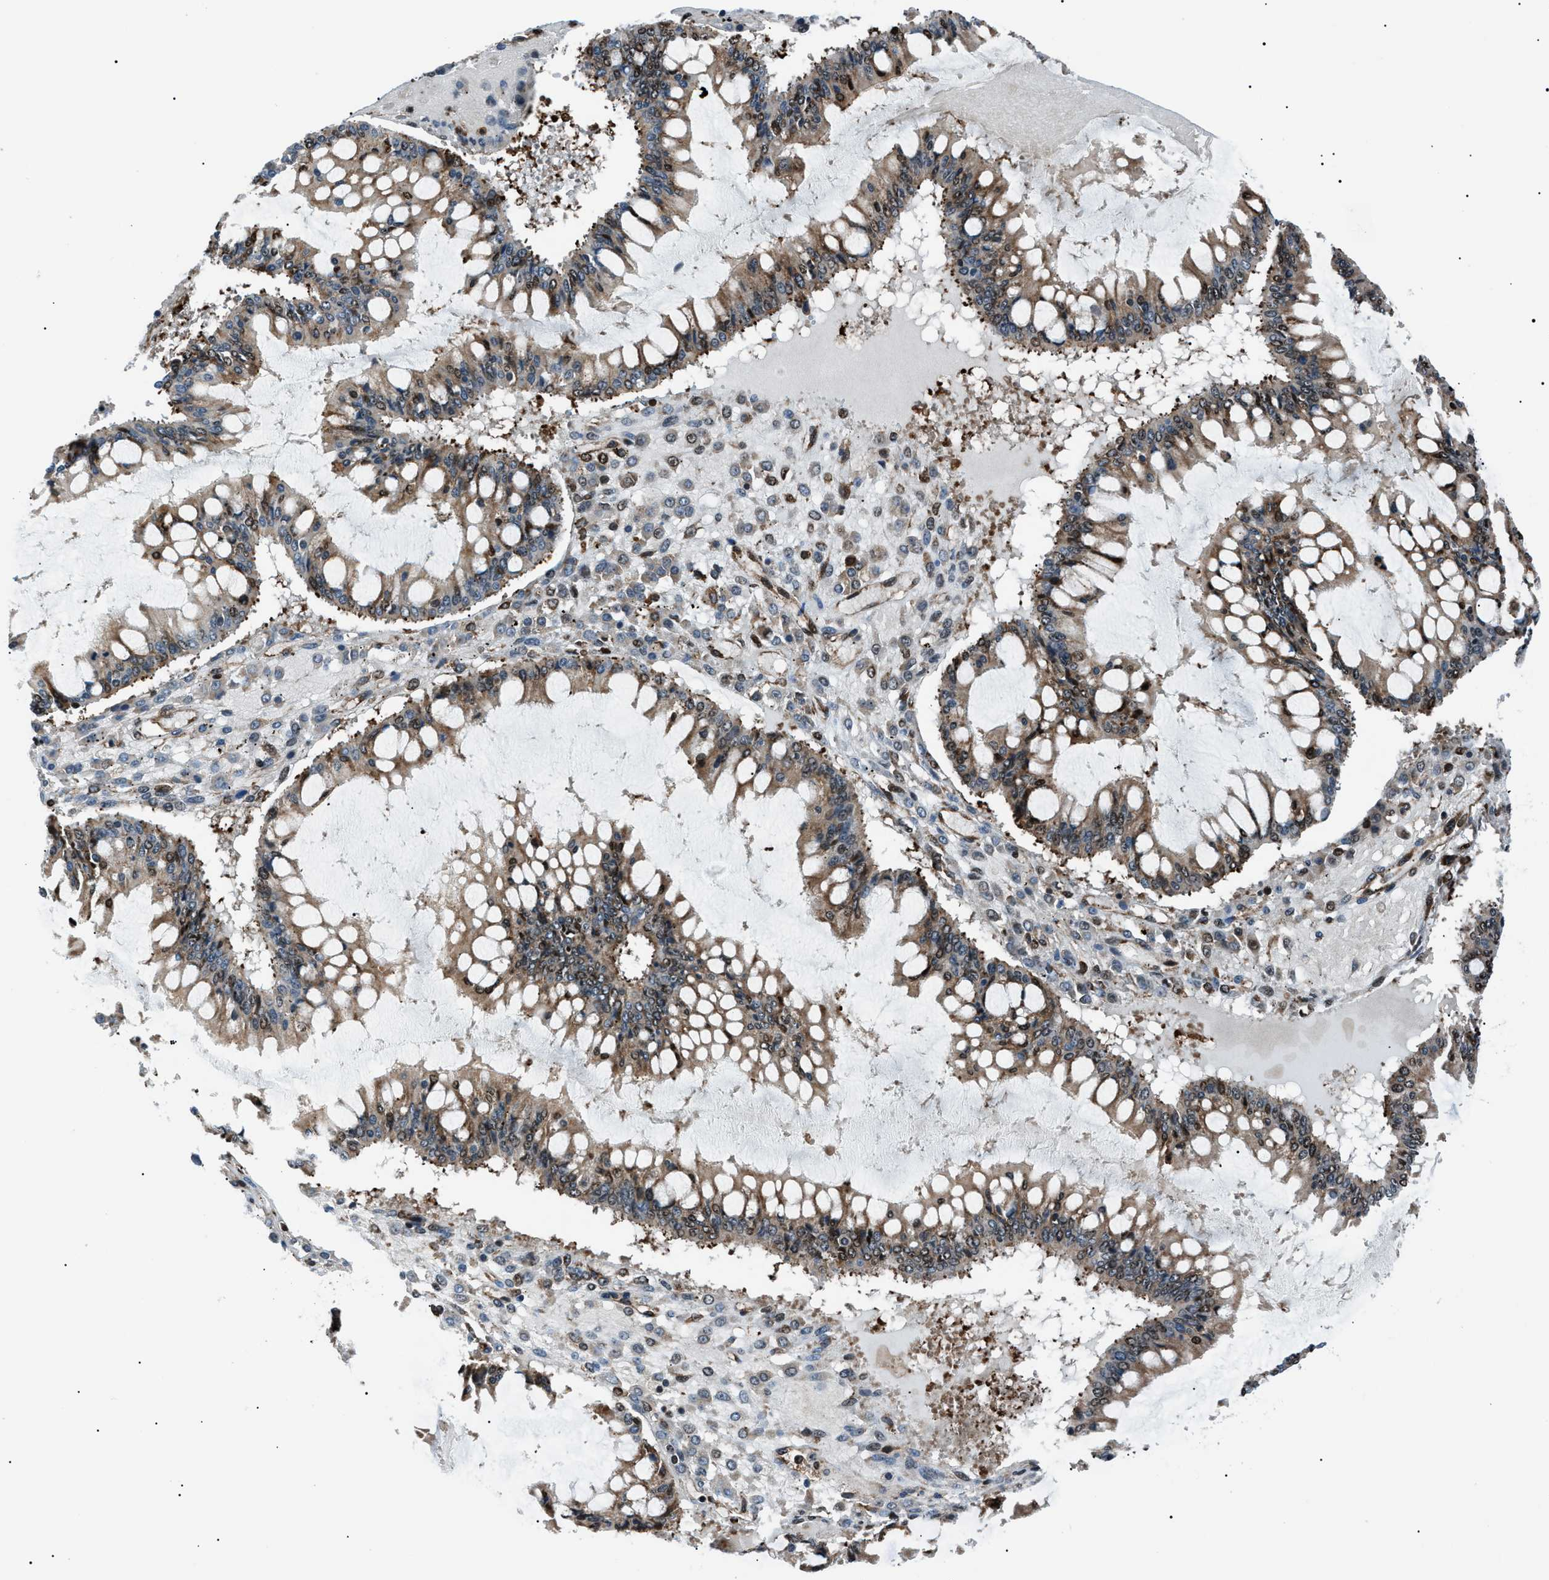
{"staining": {"intensity": "moderate", "quantity": ">75%", "location": "cytoplasmic/membranous"}, "tissue": "ovarian cancer", "cell_type": "Tumor cells", "image_type": "cancer", "snomed": [{"axis": "morphology", "description": "Cystadenocarcinoma, mucinous, NOS"}, {"axis": "topography", "description": "Ovary"}], "caption": "Brown immunohistochemical staining in mucinous cystadenocarcinoma (ovarian) exhibits moderate cytoplasmic/membranous expression in approximately >75% of tumor cells. (Brightfield microscopy of DAB IHC at high magnification).", "gene": "PRKX", "patient": {"sex": "female", "age": 73}}